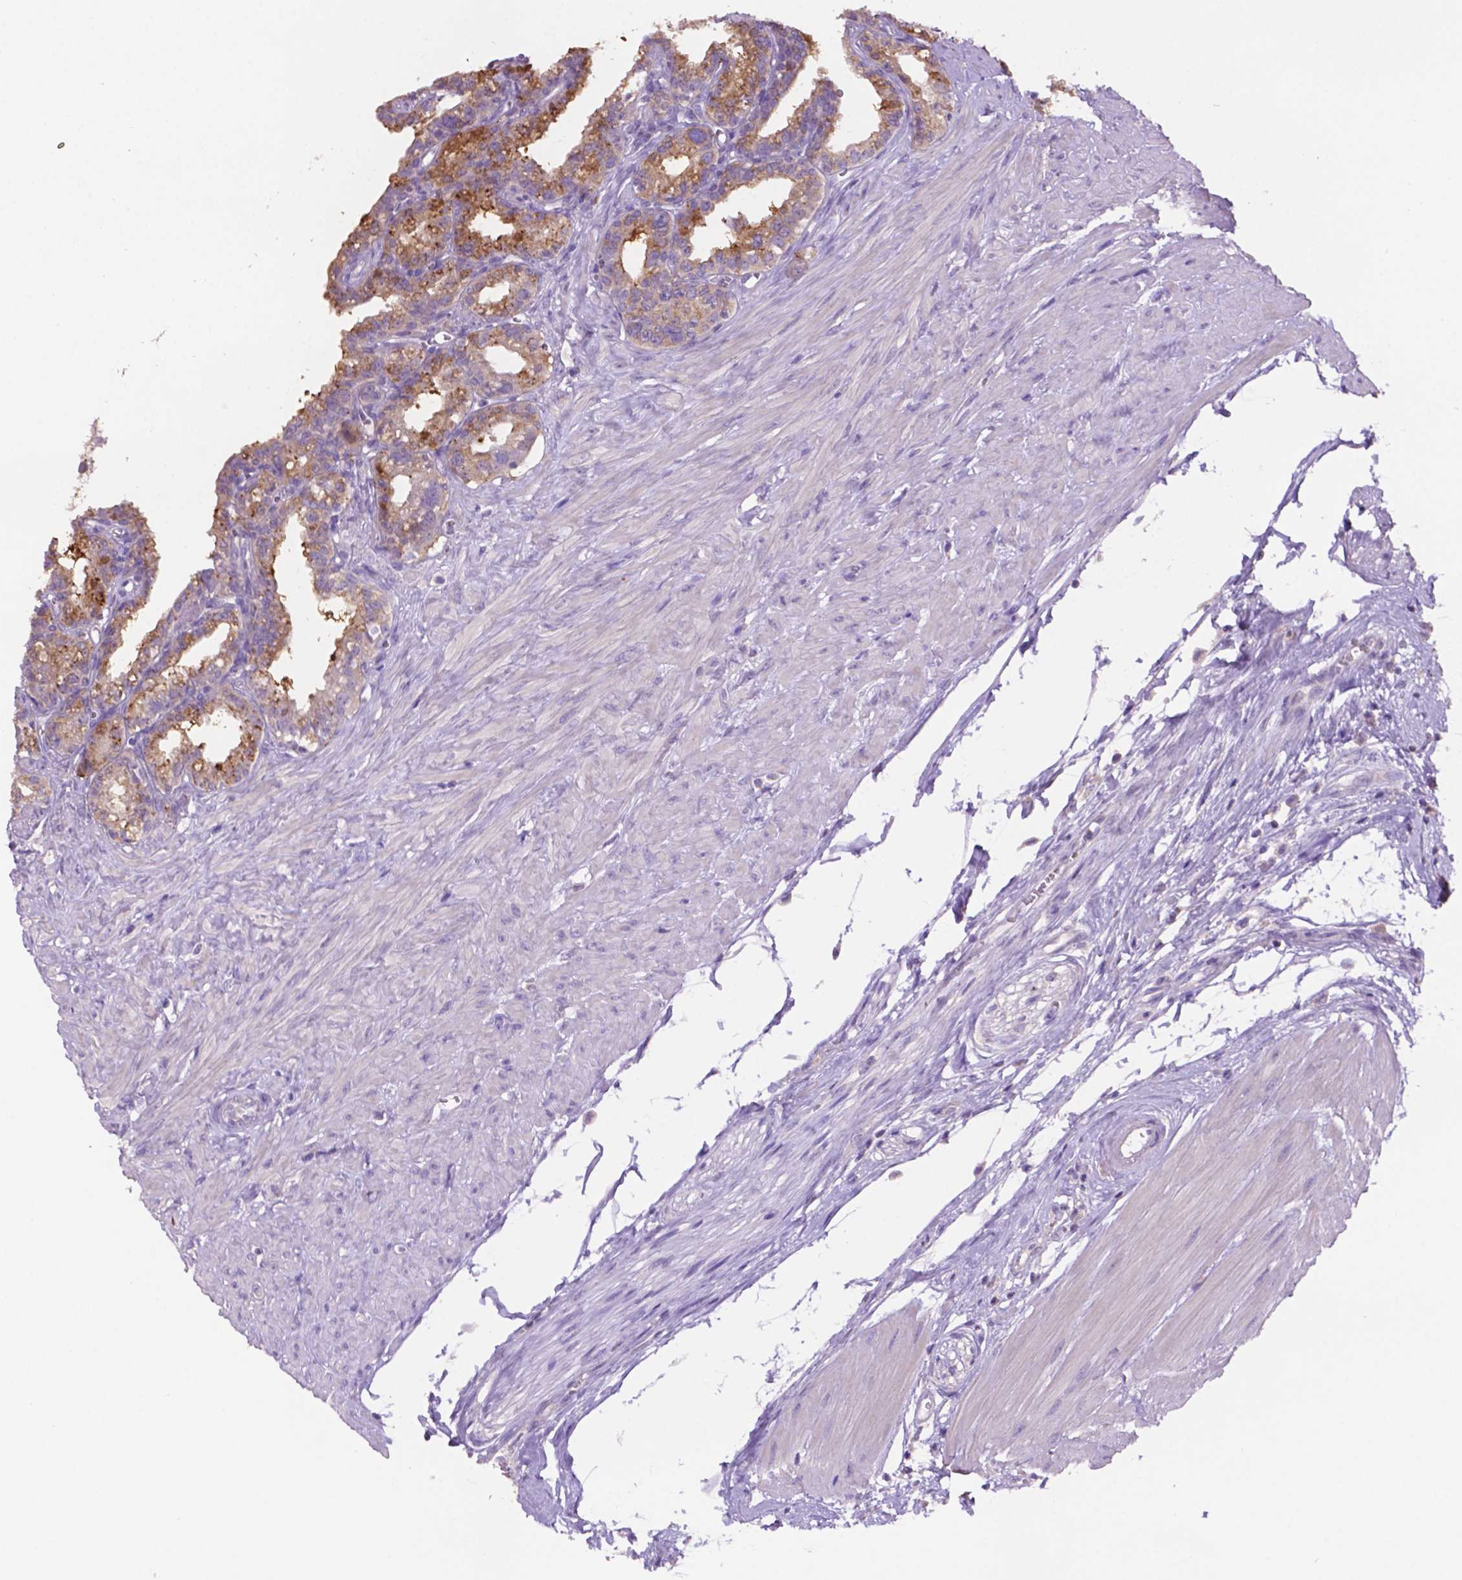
{"staining": {"intensity": "strong", "quantity": "25%-75%", "location": "cytoplasmic/membranous"}, "tissue": "seminal vesicle", "cell_type": "Glandular cells", "image_type": "normal", "snomed": [{"axis": "morphology", "description": "Normal tissue, NOS"}, {"axis": "morphology", "description": "Urothelial carcinoma, NOS"}, {"axis": "topography", "description": "Urinary bladder"}, {"axis": "topography", "description": "Seminal veicle"}], "caption": "Seminal vesicle stained for a protein (brown) exhibits strong cytoplasmic/membranous positive positivity in about 25%-75% of glandular cells.", "gene": "PRPS2", "patient": {"sex": "male", "age": 76}}